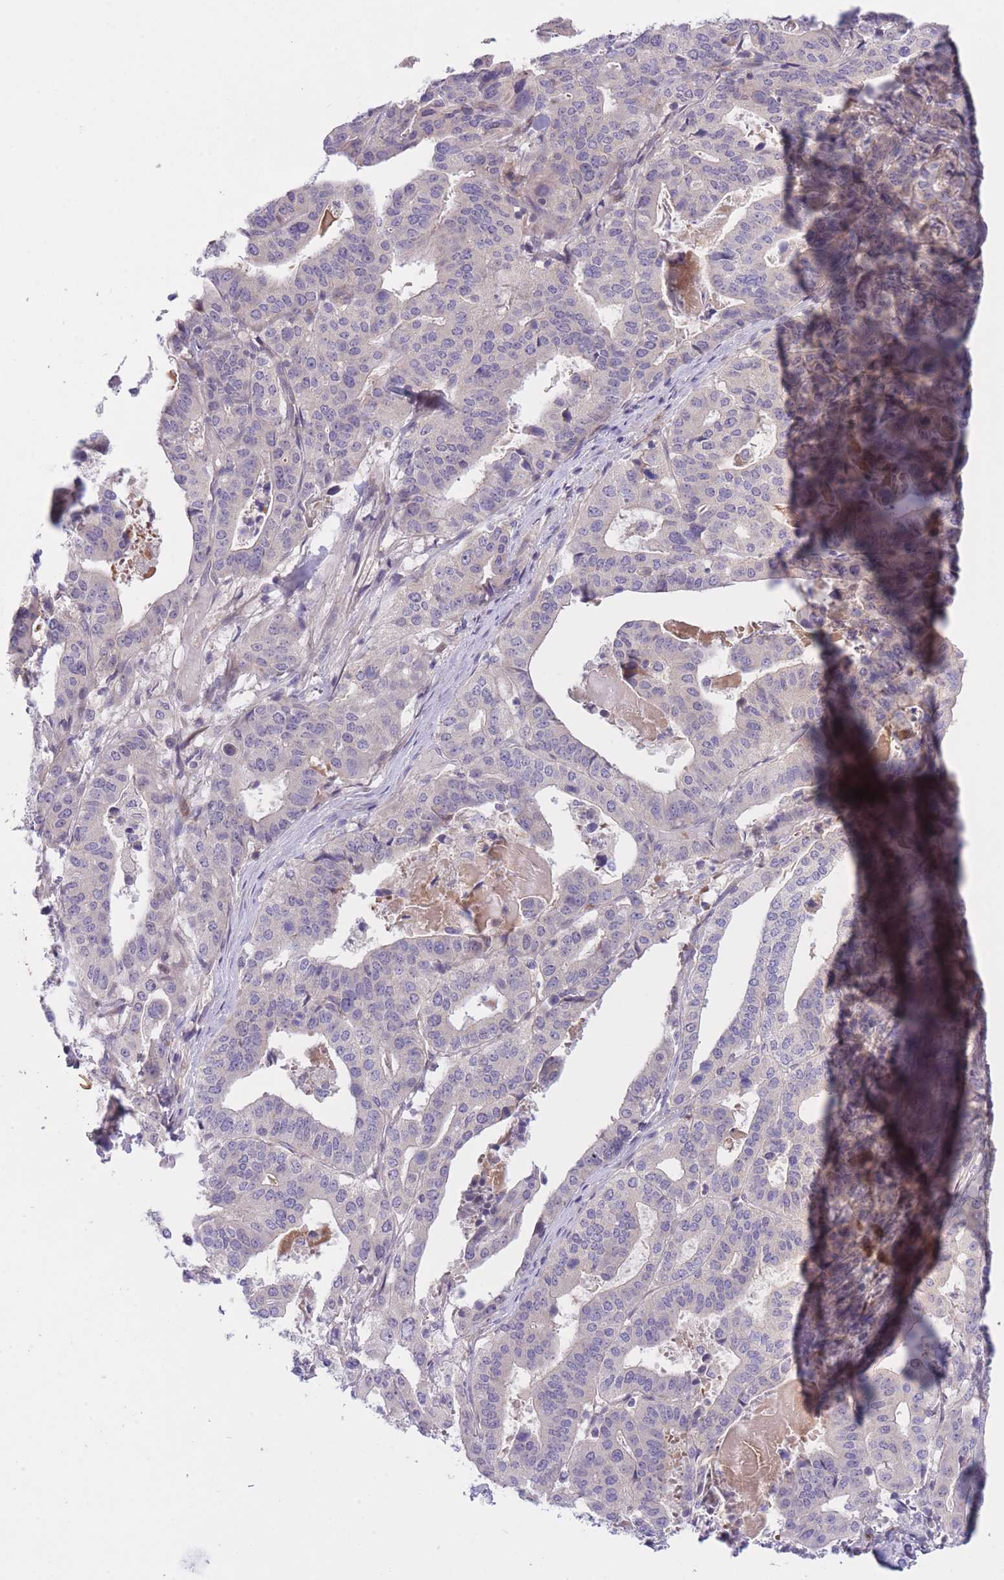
{"staining": {"intensity": "negative", "quantity": "none", "location": "none"}, "tissue": "stomach cancer", "cell_type": "Tumor cells", "image_type": "cancer", "snomed": [{"axis": "morphology", "description": "Adenocarcinoma, NOS"}, {"axis": "topography", "description": "Stomach"}], "caption": "Stomach cancer (adenocarcinoma) was stained to show a protein in brown. There is no significant staining in tumor cells. (DAB (3,3'-diaminobenzidine) immunohistochemistry (IHC) visualized using brightfield microscopy, high magnification).", "gene": "CDC25B", "patient": {"sex": "male", "age": 48}}